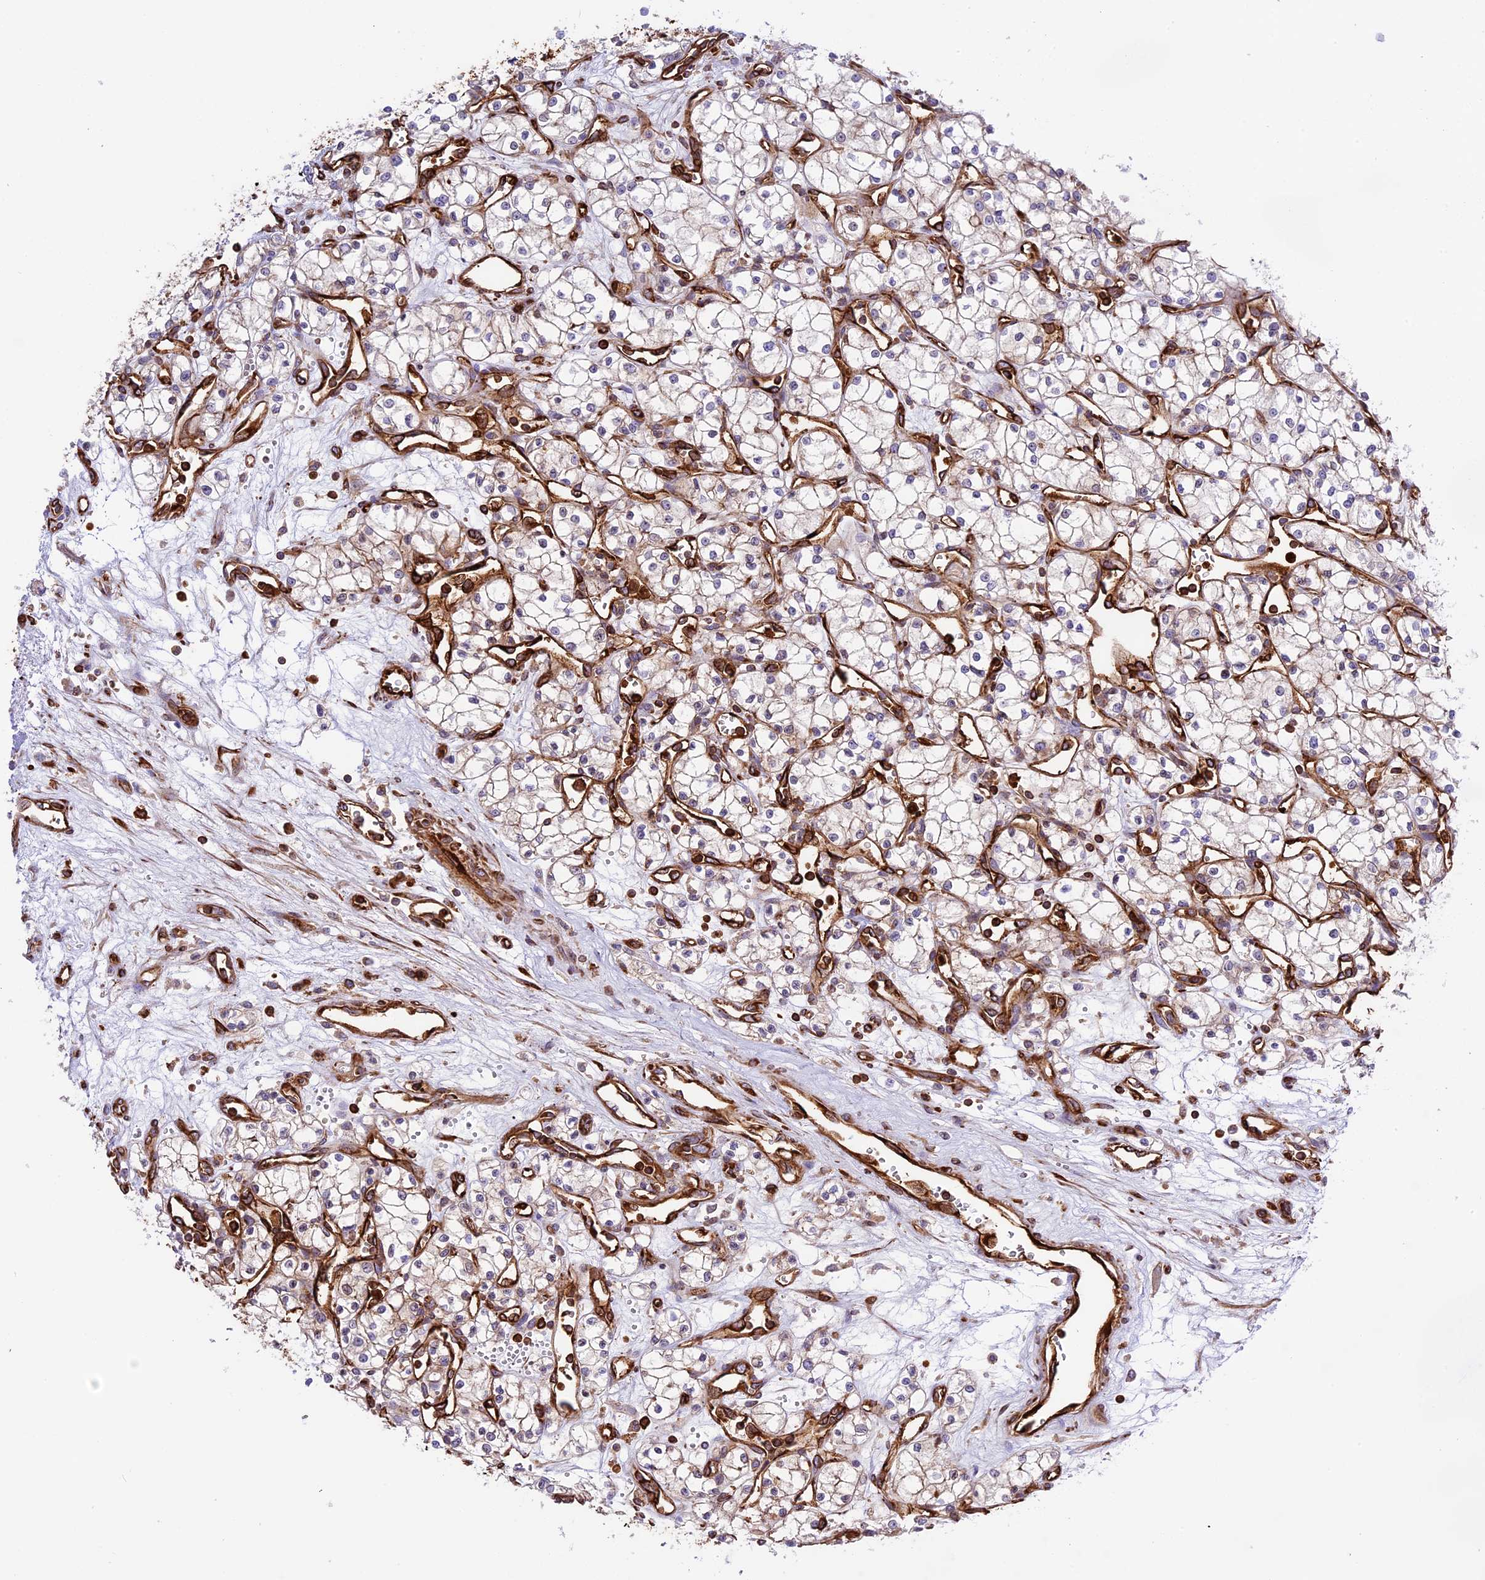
{"staining": {"intensity": "negative", "quantity": "none", "location": "none"}, "tissue": "renal cancer", "cell_type": "Tumor cells", "image_type": "cancer", "snomed": [{"axis": "morphology", "description": "Adenocarcinoma, NOS"}, {"axis": "topography", "description": "Kidney"}], "caption": "Immunohistochemistry (IHC) of renal adenocarcinoma shows no staining in tumor cells.", "gene": "CD99L2", "patient": {"sex": "male", "age": 59}}